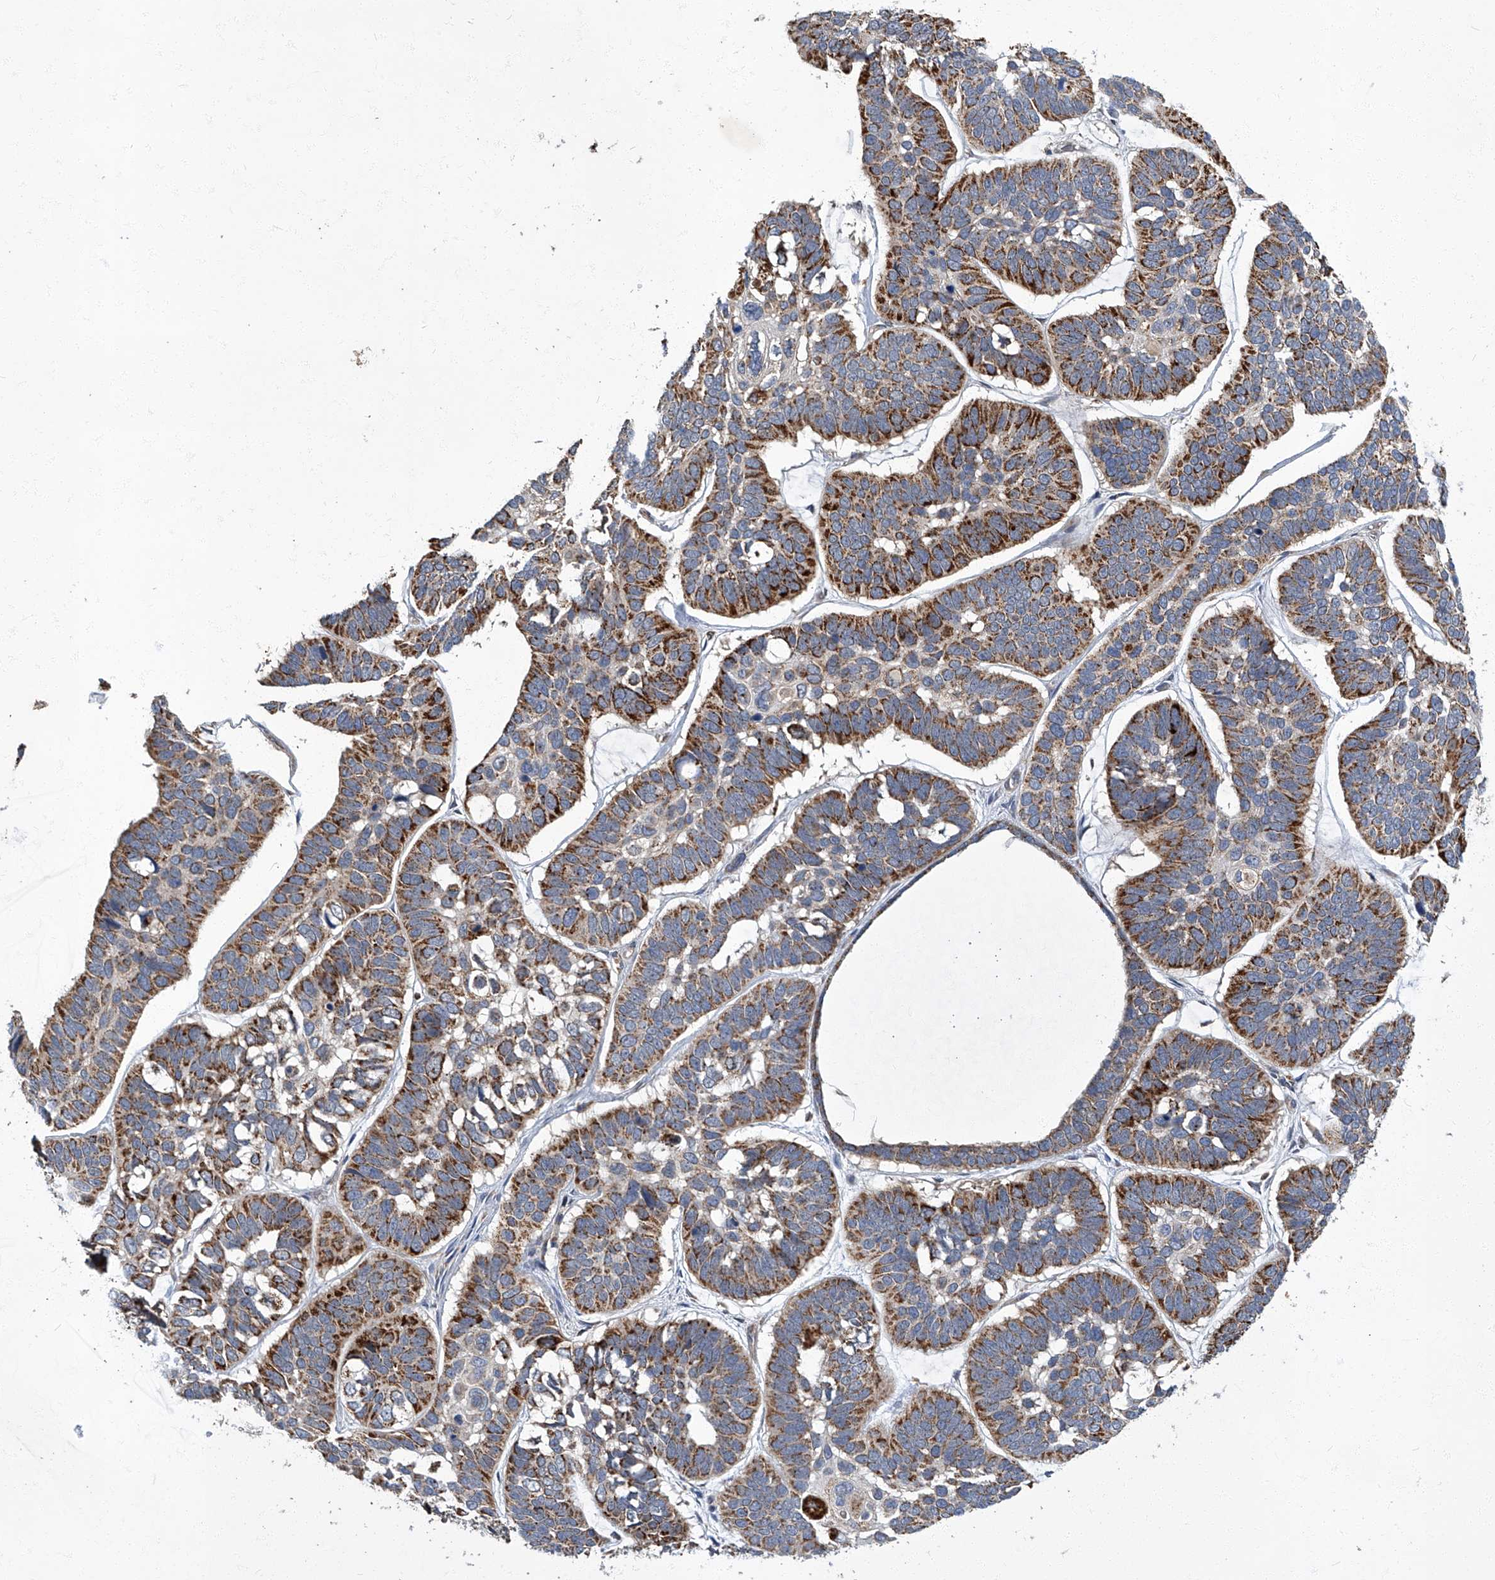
{"staining": {"intensity": "strong", "quantity": ">75%", "location": "cytoplasmic/membranous"}, "tissue": "skin cancer", "cell_type": "Tumor cells", "image_type": "cancer", "snomed": [{"axis": "morphology", "description": "Basal cell carcinoma"}, {"axis": "topography", "description": "Skin"}], "caption": "Strong cytoplasmic/membranous positivity for a protein is present in about >75% of tumor cells of skin cancer using immunohistochemistry.", "gene": "TNFRSF13B", "patient": {"sex": "male", "age": 62}}